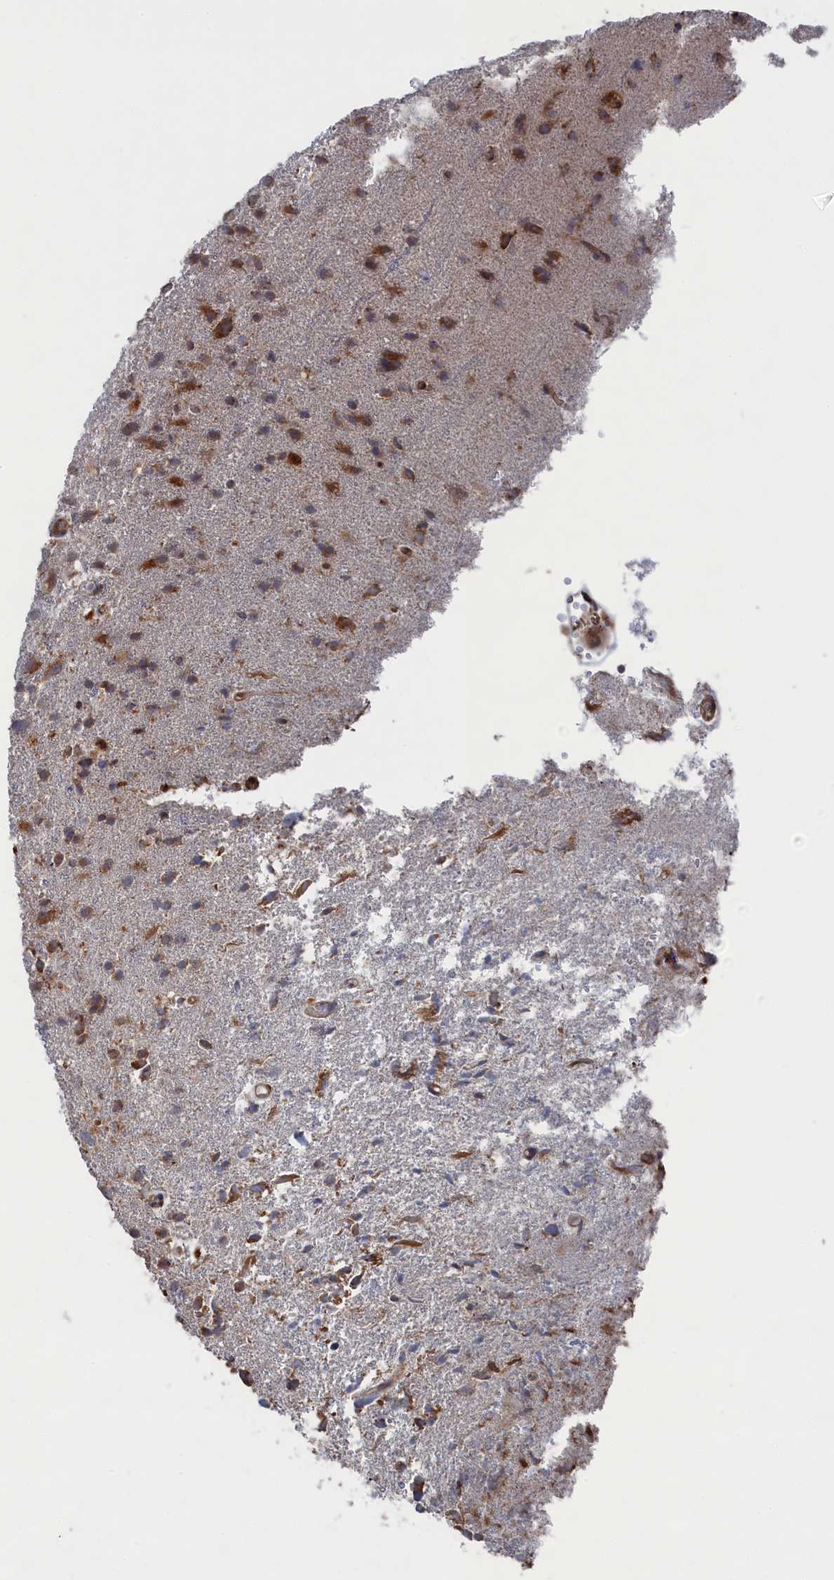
{"staining": {"intensity": "moderate", "quantity": ">75%", "location": "cytoplasmic/membranous"}, "tissue": "glioma", "cell_type": "Tumor cells", "image_type": "cancer", "snomed": [{"axis": "morphology", "description": "Glioma, malignant, High grade"}, {"axis": "topography", "description": "Brain"}], "caption": "DAB immunohistochemical staining of glioma exhibits moderate cytoplasmic/membranous protein positivity in approximately >75% of tumor cells. (brown staining indicates protein expression, while blue staining denotes nuclei).", "gene": "BPIFB6", "patient": {"sex": "male", "age": 61}}